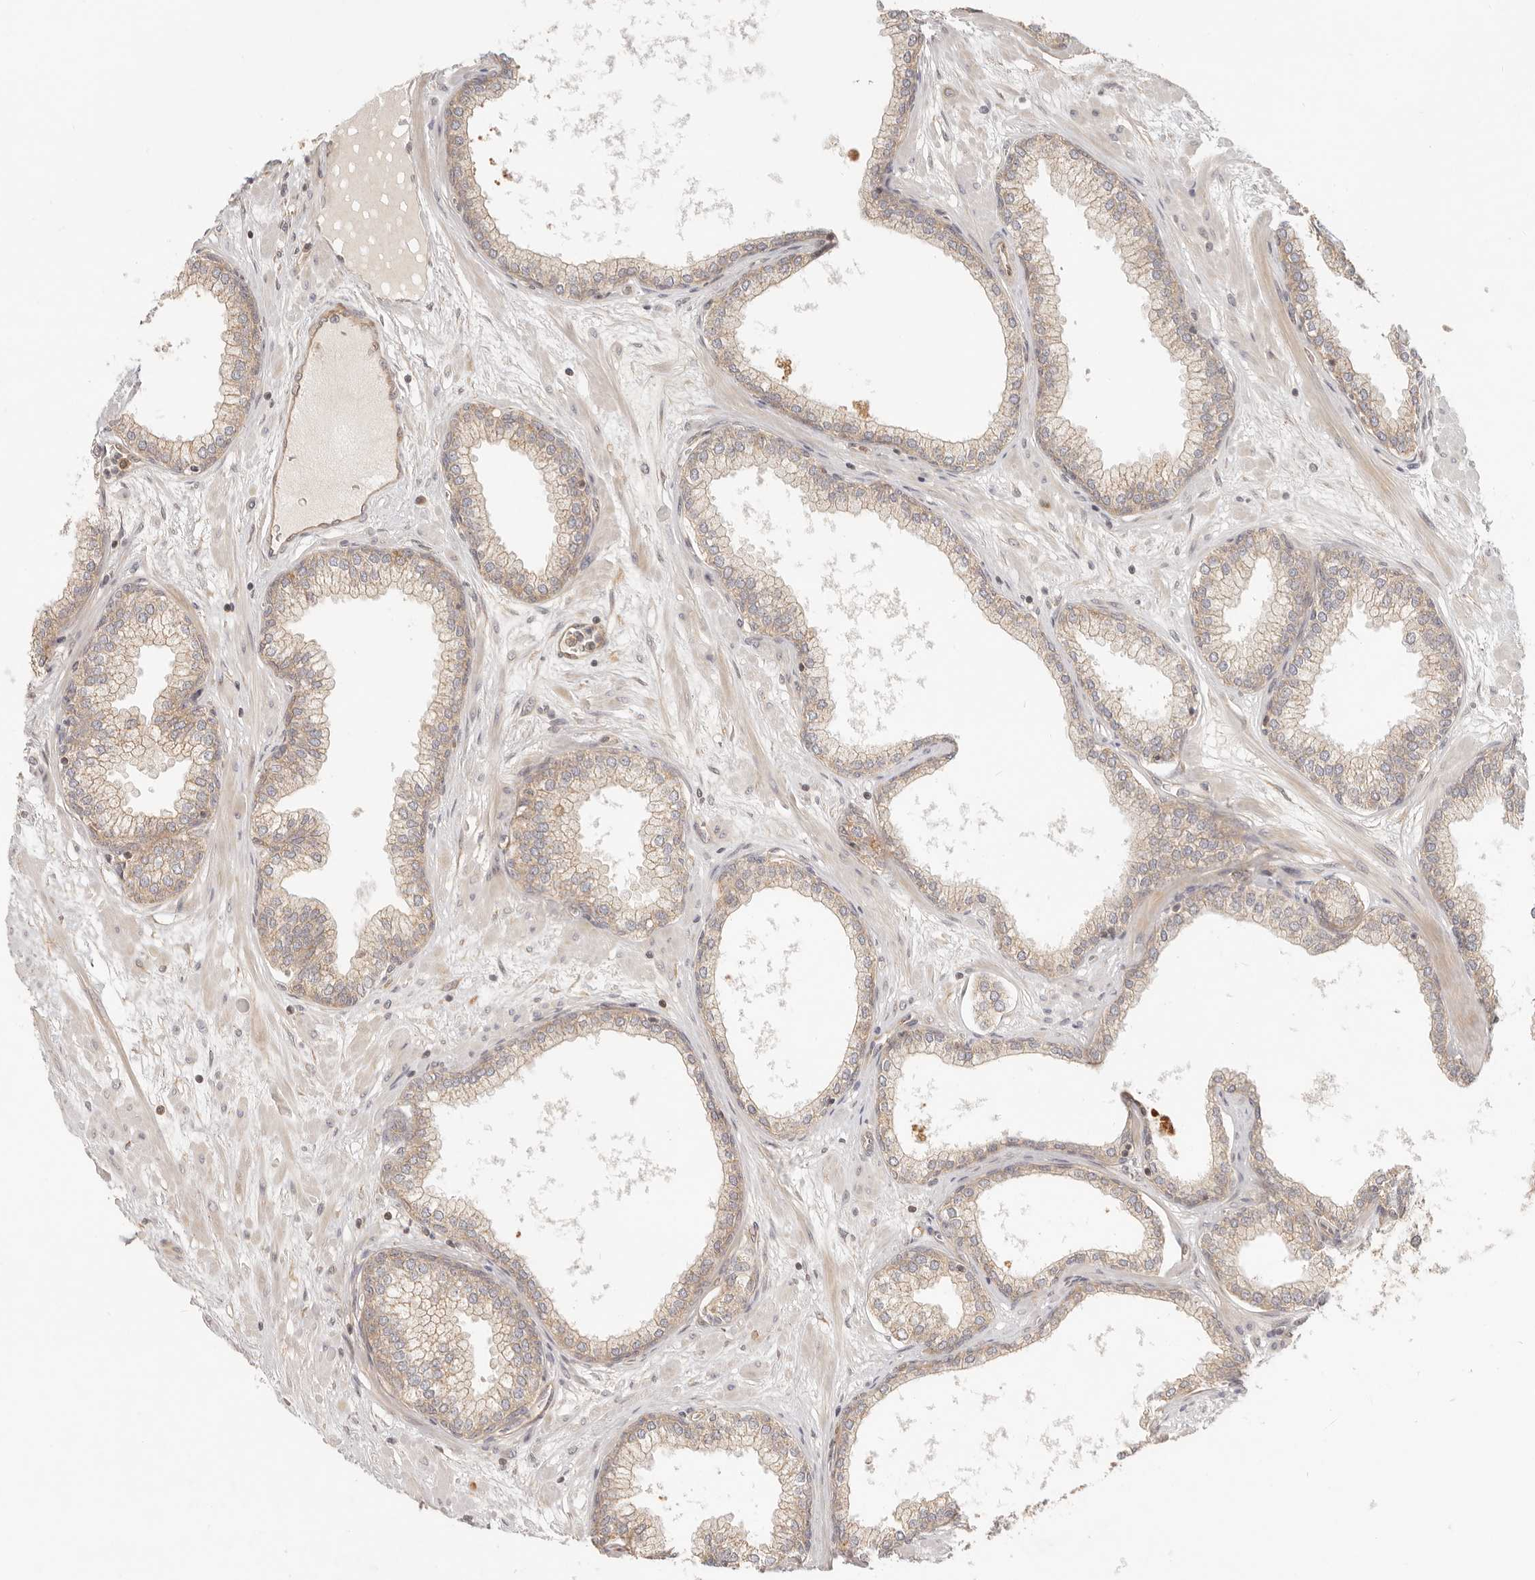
{"staining": {"intensity": "moderate", "quantity": ">75%", "location": "cytoplasmic/membranous"}, "tissue": "prostate", "cell_type": "Glandular cells", "image_type": "normal", "snomed": [{"axis": "morphology", "description": "Normal tissue, NOS"}, {"axis": "morphology", "description": "Urothelial carcinoma, Low grade"}, {"axis": "topography", "description": "Urinary bladder"}, {"axis": "topography", "description": "Prostate"}], "caption": "High-magnification brightfield microscopy of benign prostate stained with DAB (3,3'-diaminobenzidine) (brown) and counterstained with hematoxylin (blue). glandular cells exhibit moderate cytoplasmic/membranous positivity is present in approximately>75% of cells.", "gene": "UFSP1", "patient": {"sex": "male", "age": 60}}